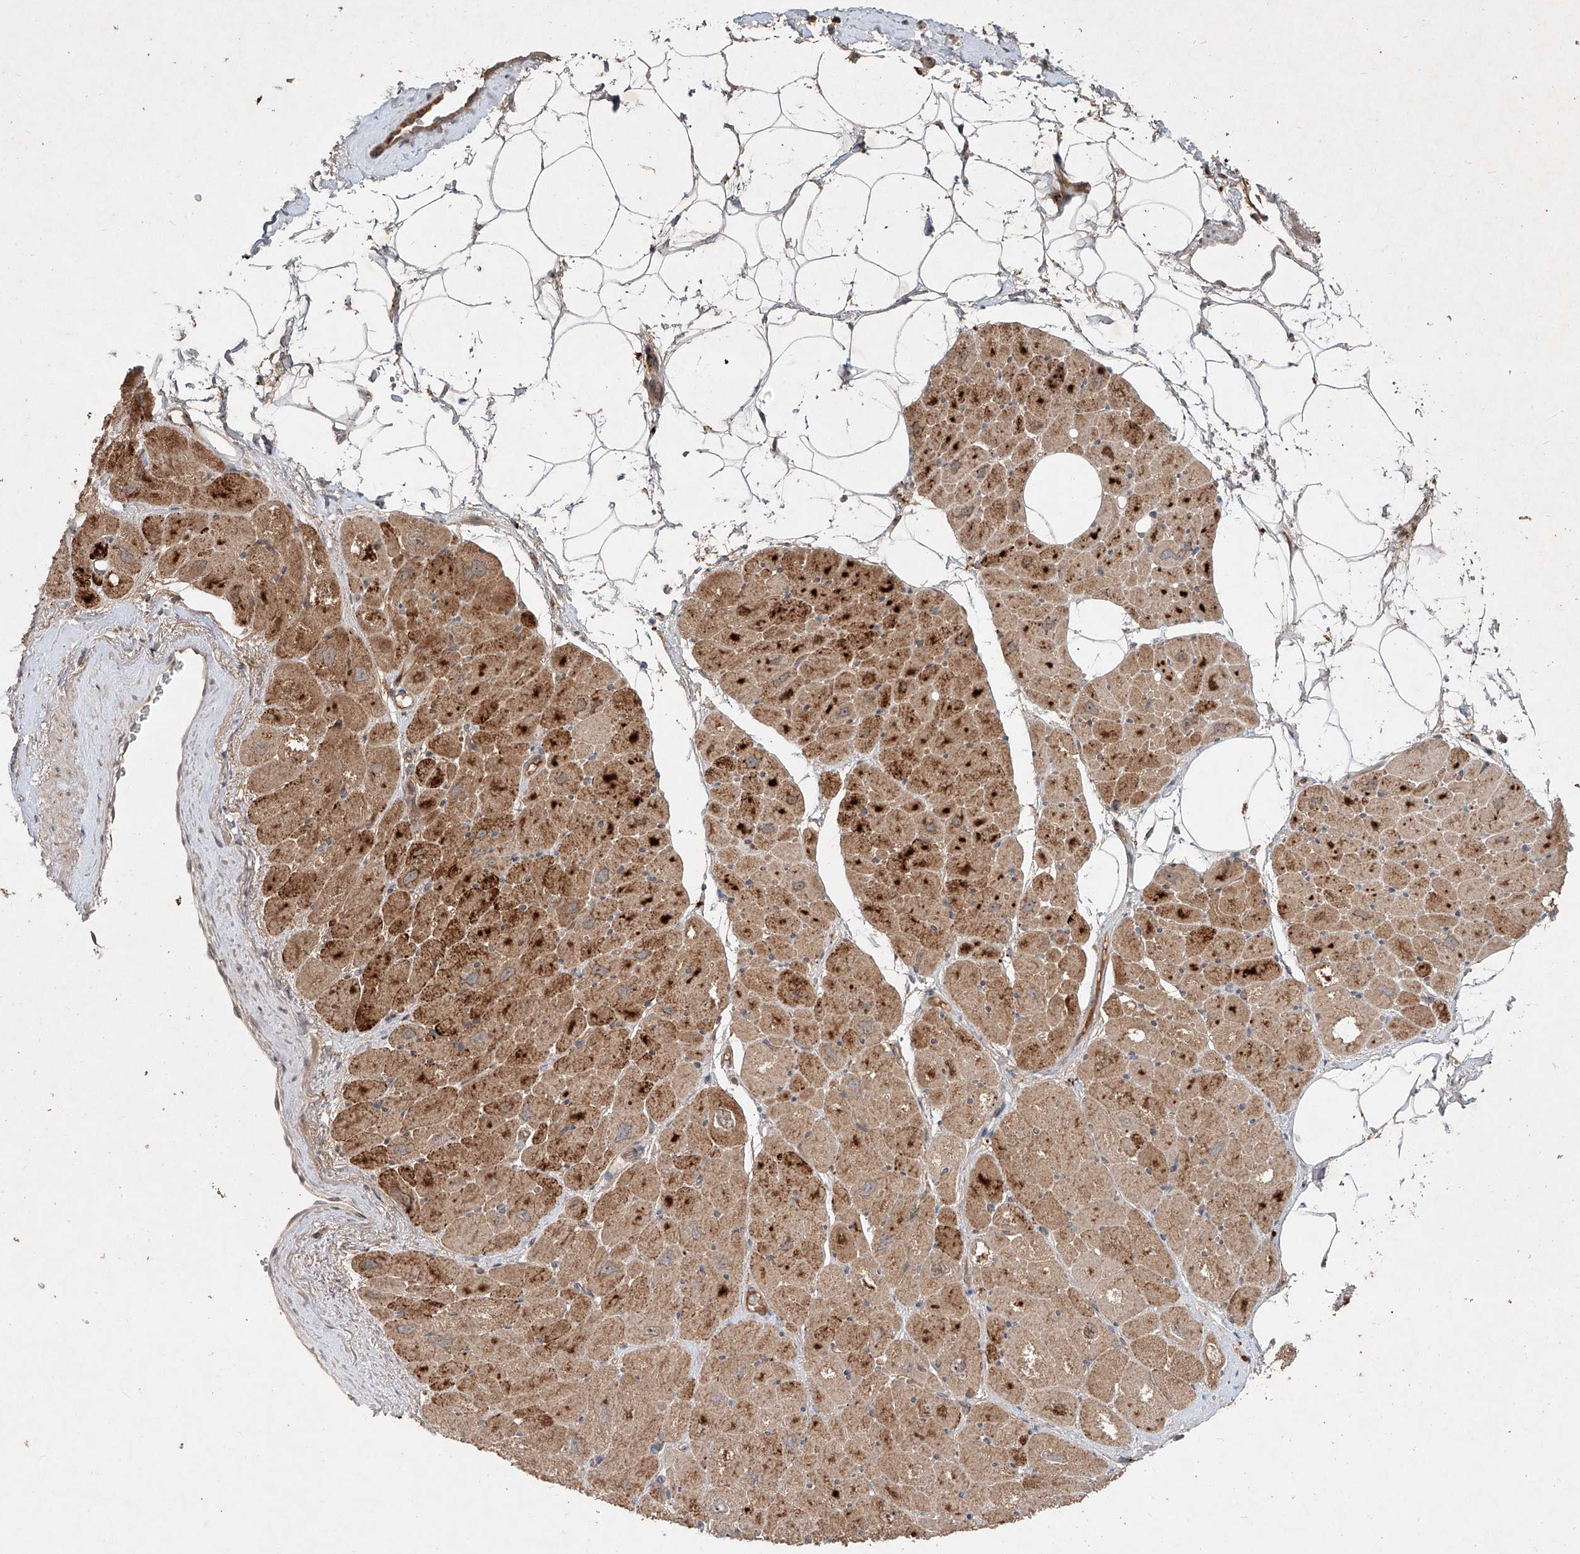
{"staining": {"intensity": "strong", "quantity": ">75%", "location": "cytoplasmic/membranous"}, "tissue": "heart muscle", "cell_type": "Cardiomyocytes", "image_type": "normal", "snomed": [{"axis": "morphology", "description": "Normal tissue, NOS"}, {"axis": "topography", "description": "Heart"}], "caption": "The micrograph shows staining of normal heart muscle, revealing strong cytoplasmic/membranous protein positivity (brown color) within cardiomyocytes.", "gene": "IER5", "patient": {"sex": "male", "age": 50}}